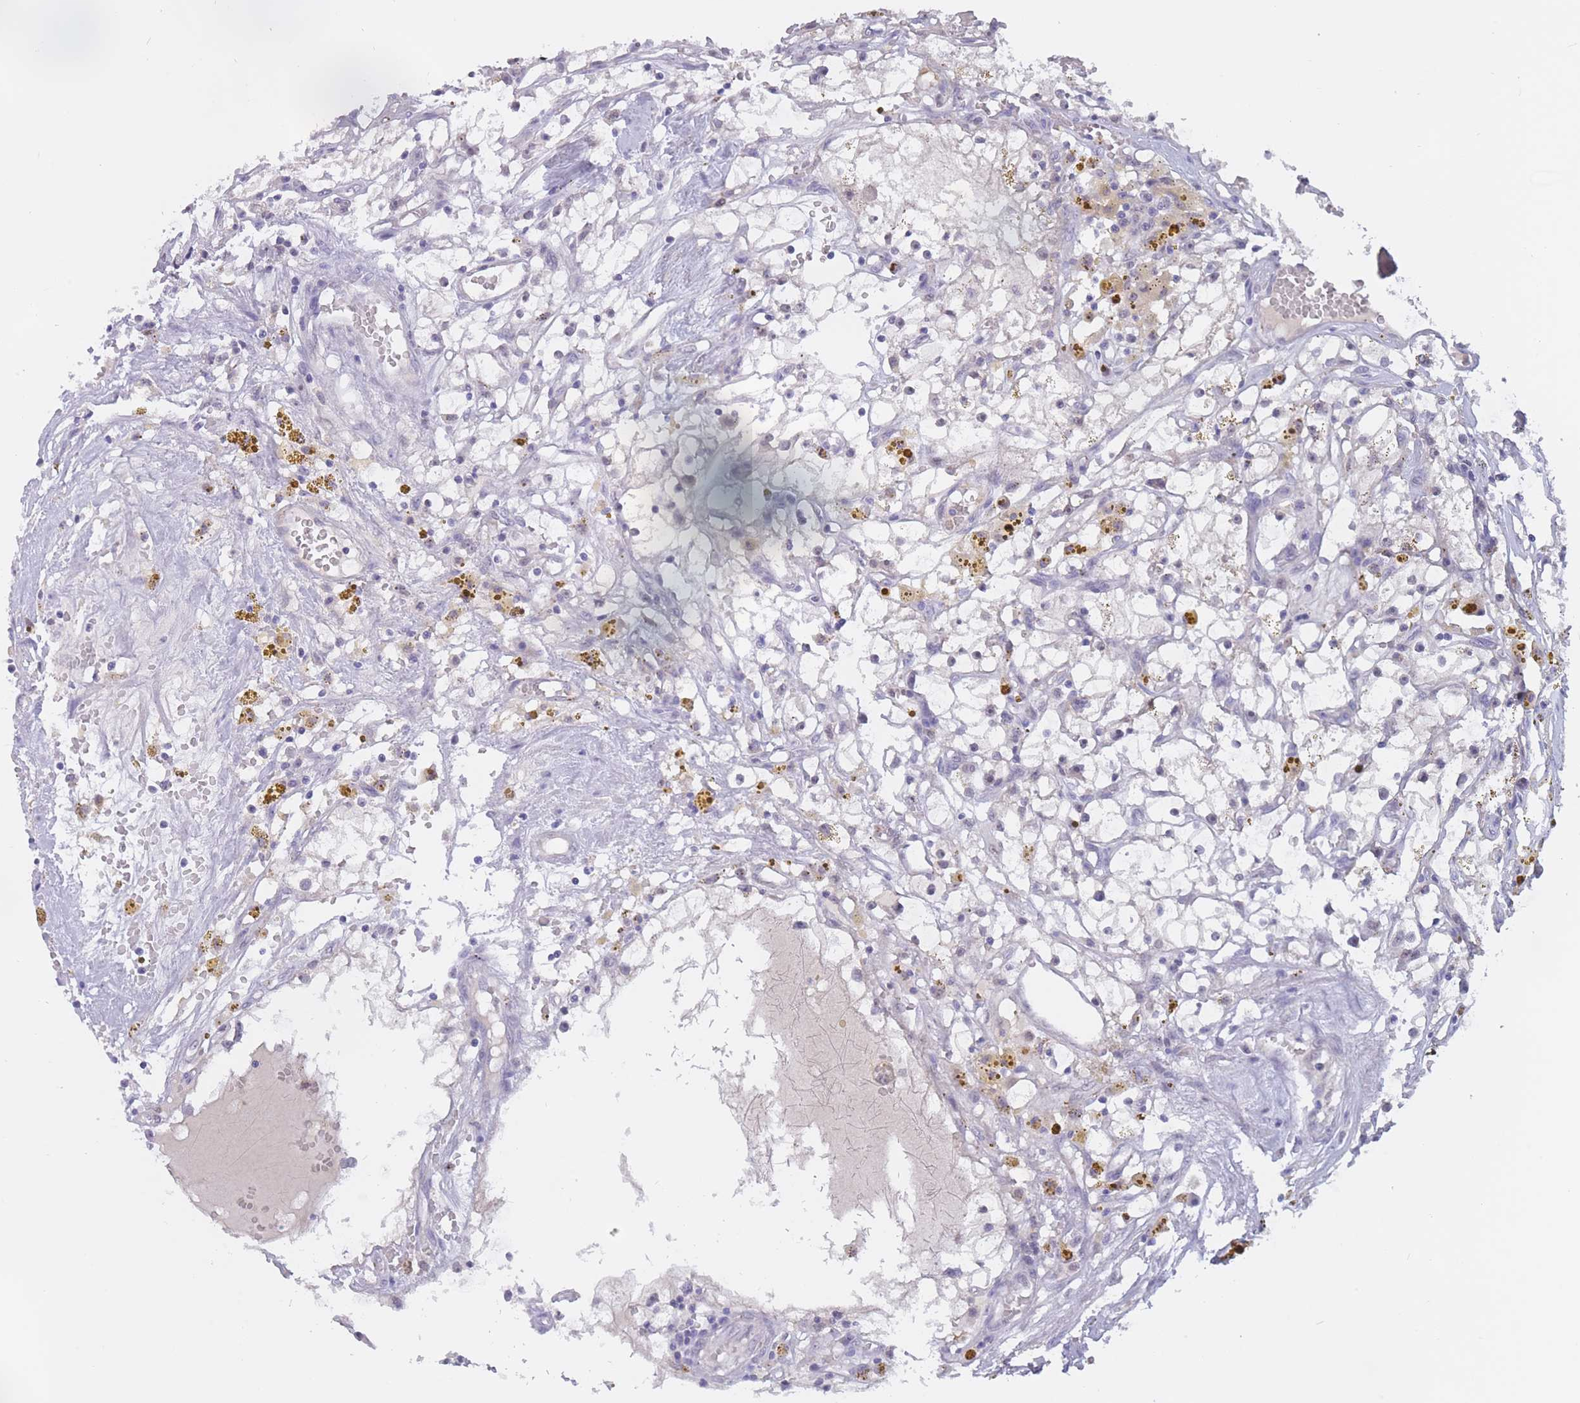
{"staining": {"intensity": "negative", "quantity": "none", "location": "none"}, "tissue": "renal cancer", "cell_type": "Tumor cells", "image_type": "cancer", "snomed": [{"axis": "morphology", "description": "Adenocarcinoma, NOS"}, {"axis": "topography", "description": "Kidney"}], "caption": "This micrograph is of renal adenocarcinoma stained with IHC to label a protein in brown with the nuclei are counter-stained blue. There is no staining in tumor cells. (Stains: DAB (3,3'-diaminobenzidine) immunohistochemistry with hematoxylin counter stain, Microscopy: brightfield microscopy at high magnification).", "gene": "BOP1", "patient": {"sex": "male", "age": 56}}